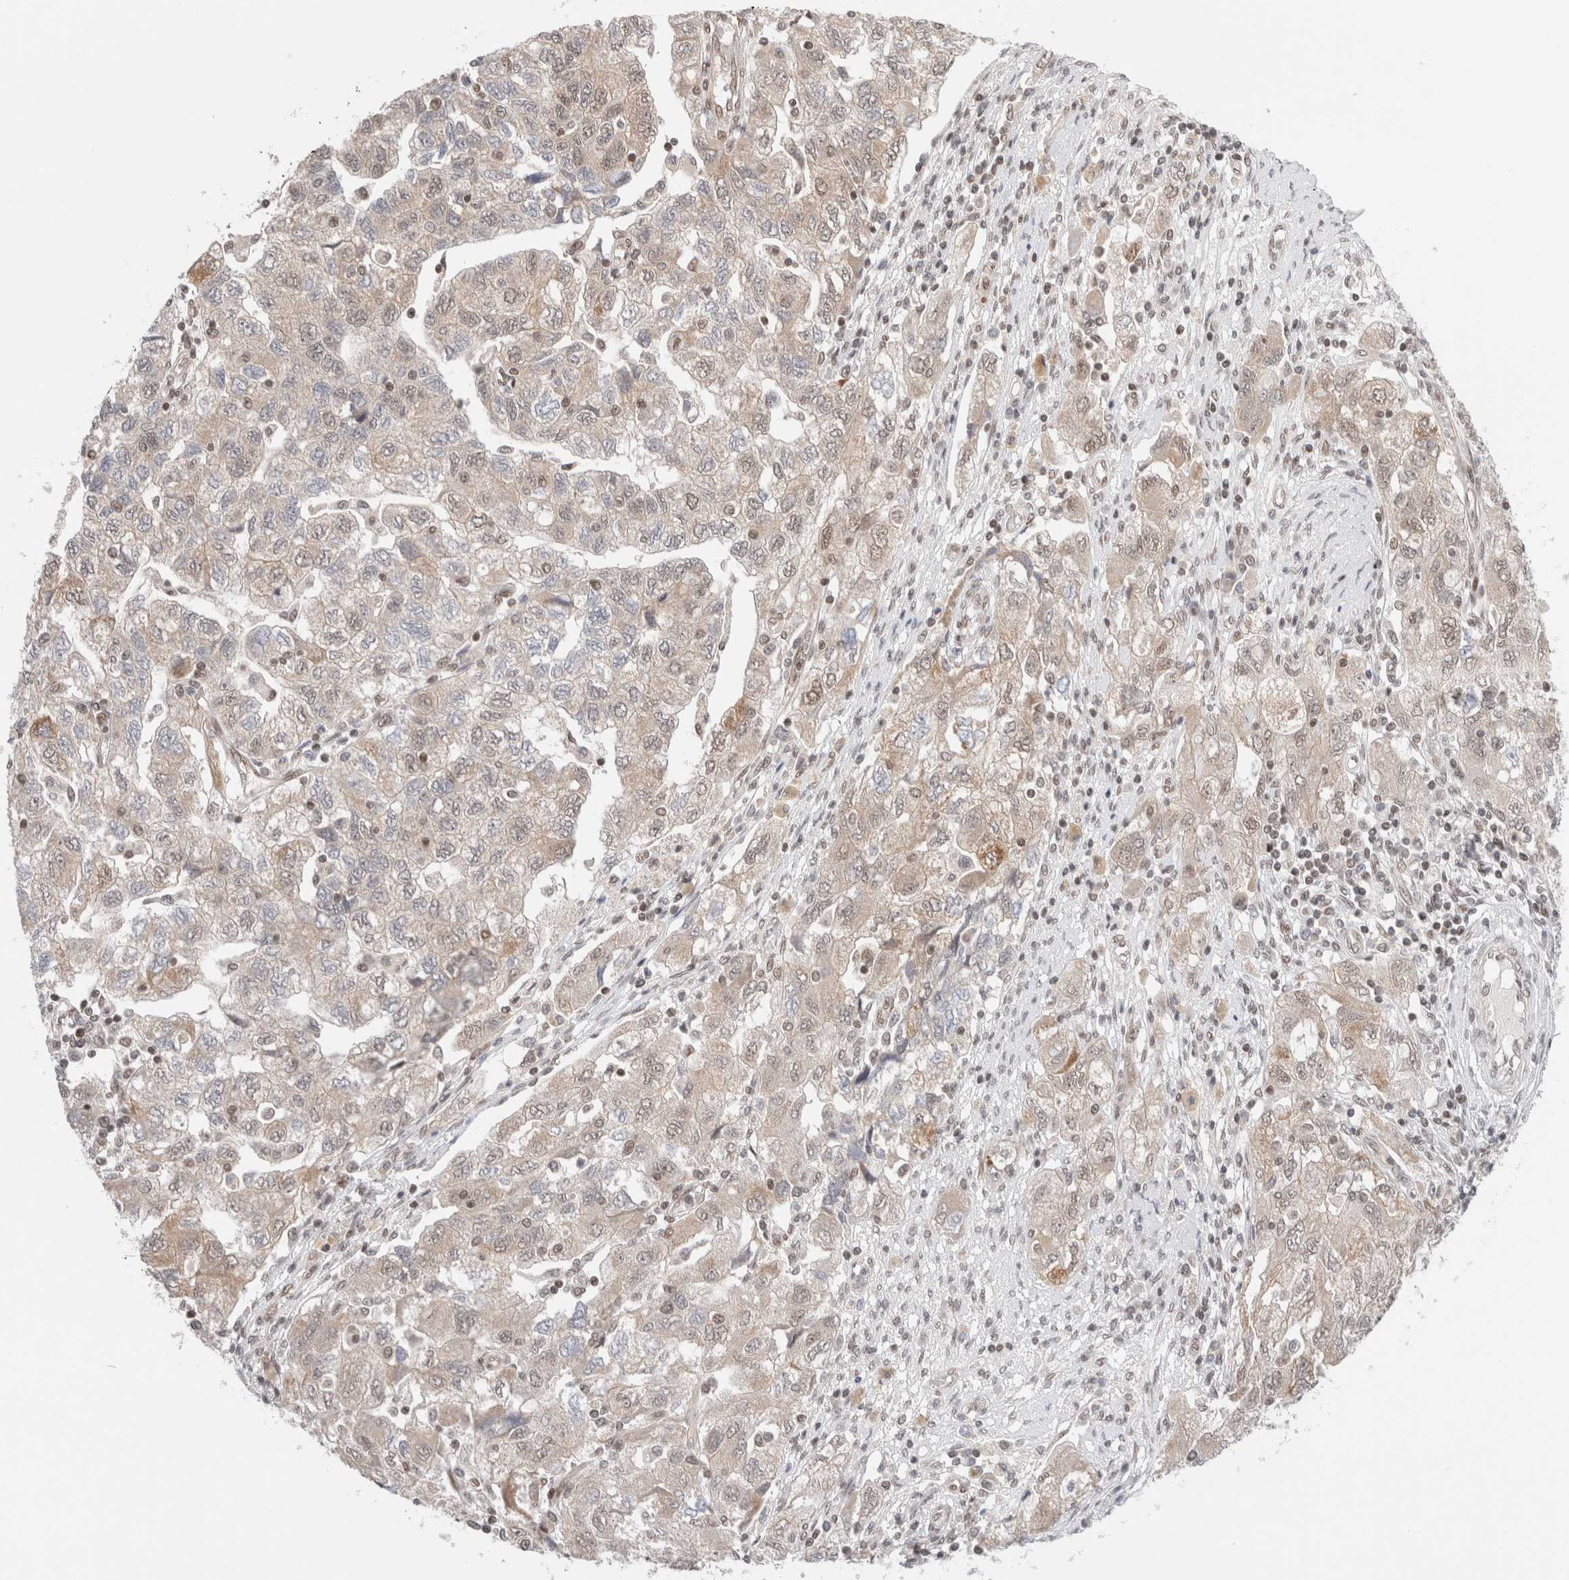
{"staining": {"intensity": "weak", "quantity": "<25%", "location": "cytoplasmic/membranous,nuclear"}, "tissue": "ovarian cancer", "cell_type": "Tumor cells", "image_type": "cancer", "snomed": [{"axis": "morphology", "description": "Carcinoma, NOS"}, {"axis": "morphology", "description": "Cystadenocarcinoma, serous, NOS"}, {"axis": "topography", "description": "Ovary"}], "caption": "Immunohistochemistry of human ovarian cancer (serous cystadenocarcinoma) demonstrates no staining in tumor cells.", "gene": "GATAD2A", "patient": {"sex": "female", "age": 69}}